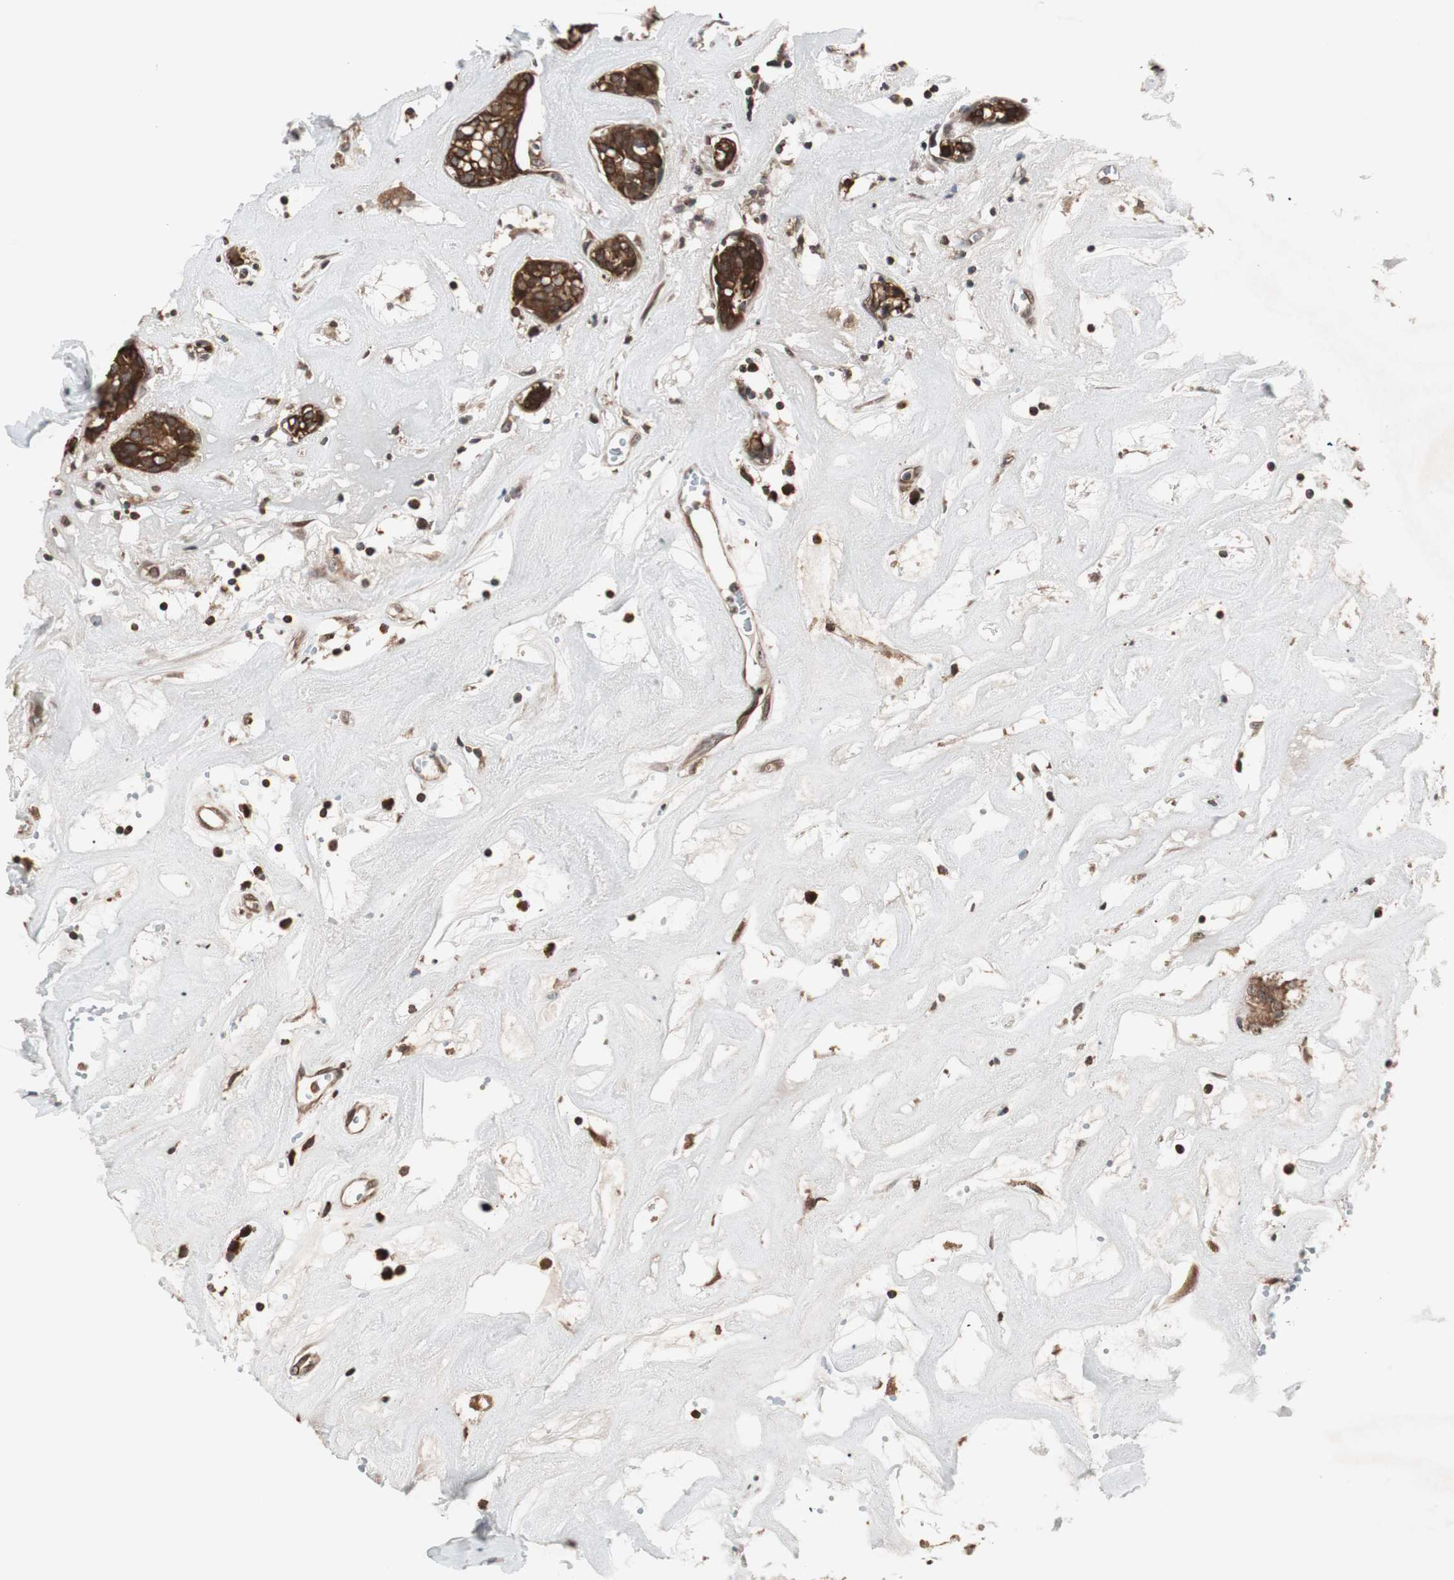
{"staining": {"intensity": "strong", "quantity": ">75%", "location": "cytoplasmic/membranous"}, "tissue": "head and neck cancer", "cell_type": "Tumor cells", "image_type": "cancer", "snomed": [{"axis": "morphology", "description": "Adenocarcinoma, NOS"}, {"axis": "topography", "description": "Salivary gland"}, {"axis": "topography", "description": "Head-Neck"}], "caption": "Protein expression analysis of head and neck cancer exhibits strong cytoplasmic/membranous staining in about >75% of tumor cells.", "gene": "FBXO5", "patient": {"sex": "female", "age": 65}}